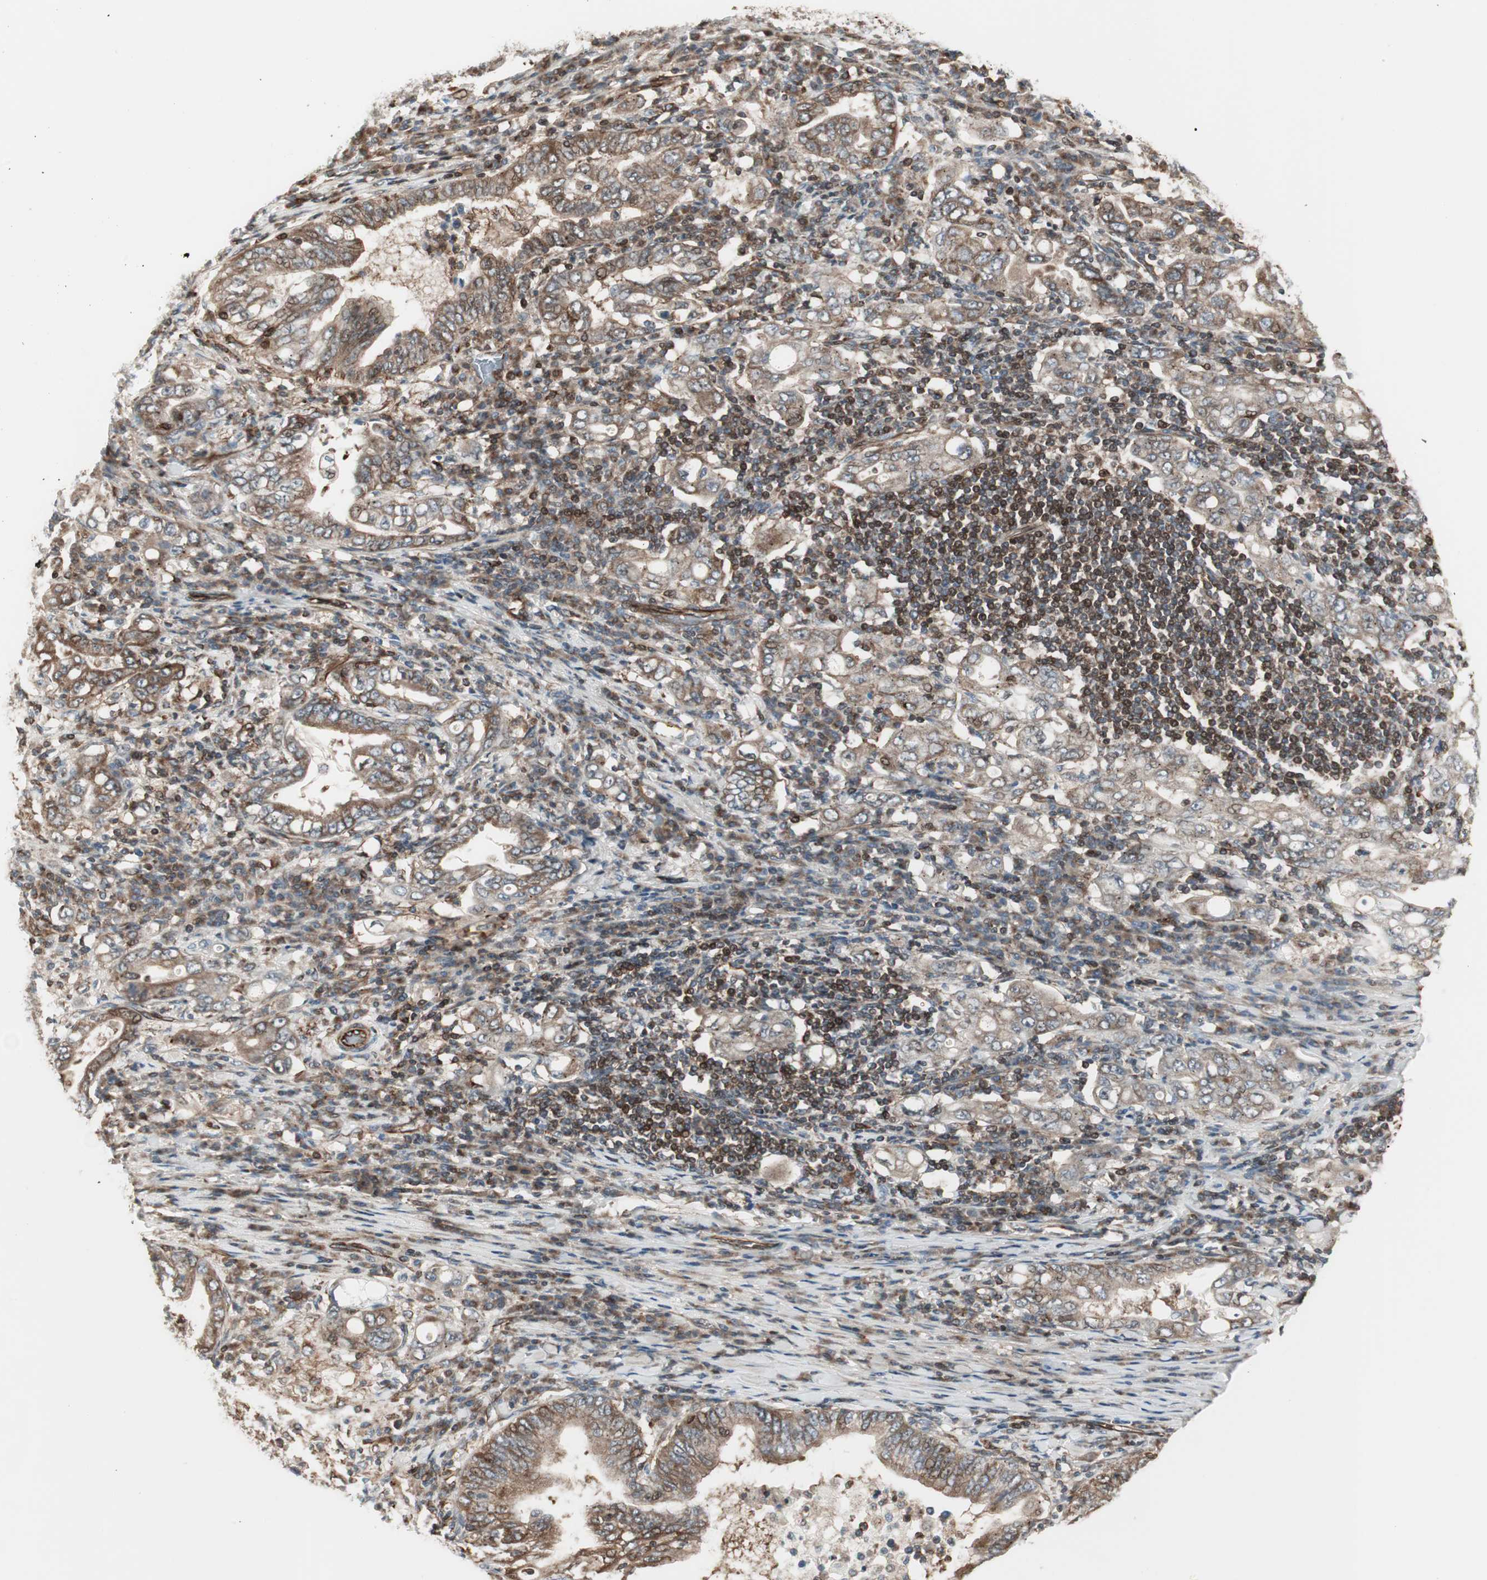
{"staining": {"intensity": "moderate", "quantity": ">75%", "location": "cytoplasmic/membranous,nuclear"}, "tissue": "stomach cancer", "cell_type": "Tumor cells", "image_type": "cancer", "snomed": [{"axis": "morphology", "description": "Normal tissue, NOS"}, {"axis": "morphology", "description": "Adenocarcinoma, NOS"}, {"axis": "topography", "description": "Esophagus"}, {"axis": "topography", "description": "Stomach, upper"}, {"axis": "topography", "description": "Peripheral nerve tissue"}], "caption": "Human stomach cancer (adenocarcinoma) stained for a protein (brown) exhibits moderate cytoplasmic/membranous and nuclear positive staining in approximately >75% of tumor cells.", "gene": "MAD2L2", "patient": {"sex": "male", "age": 62}}